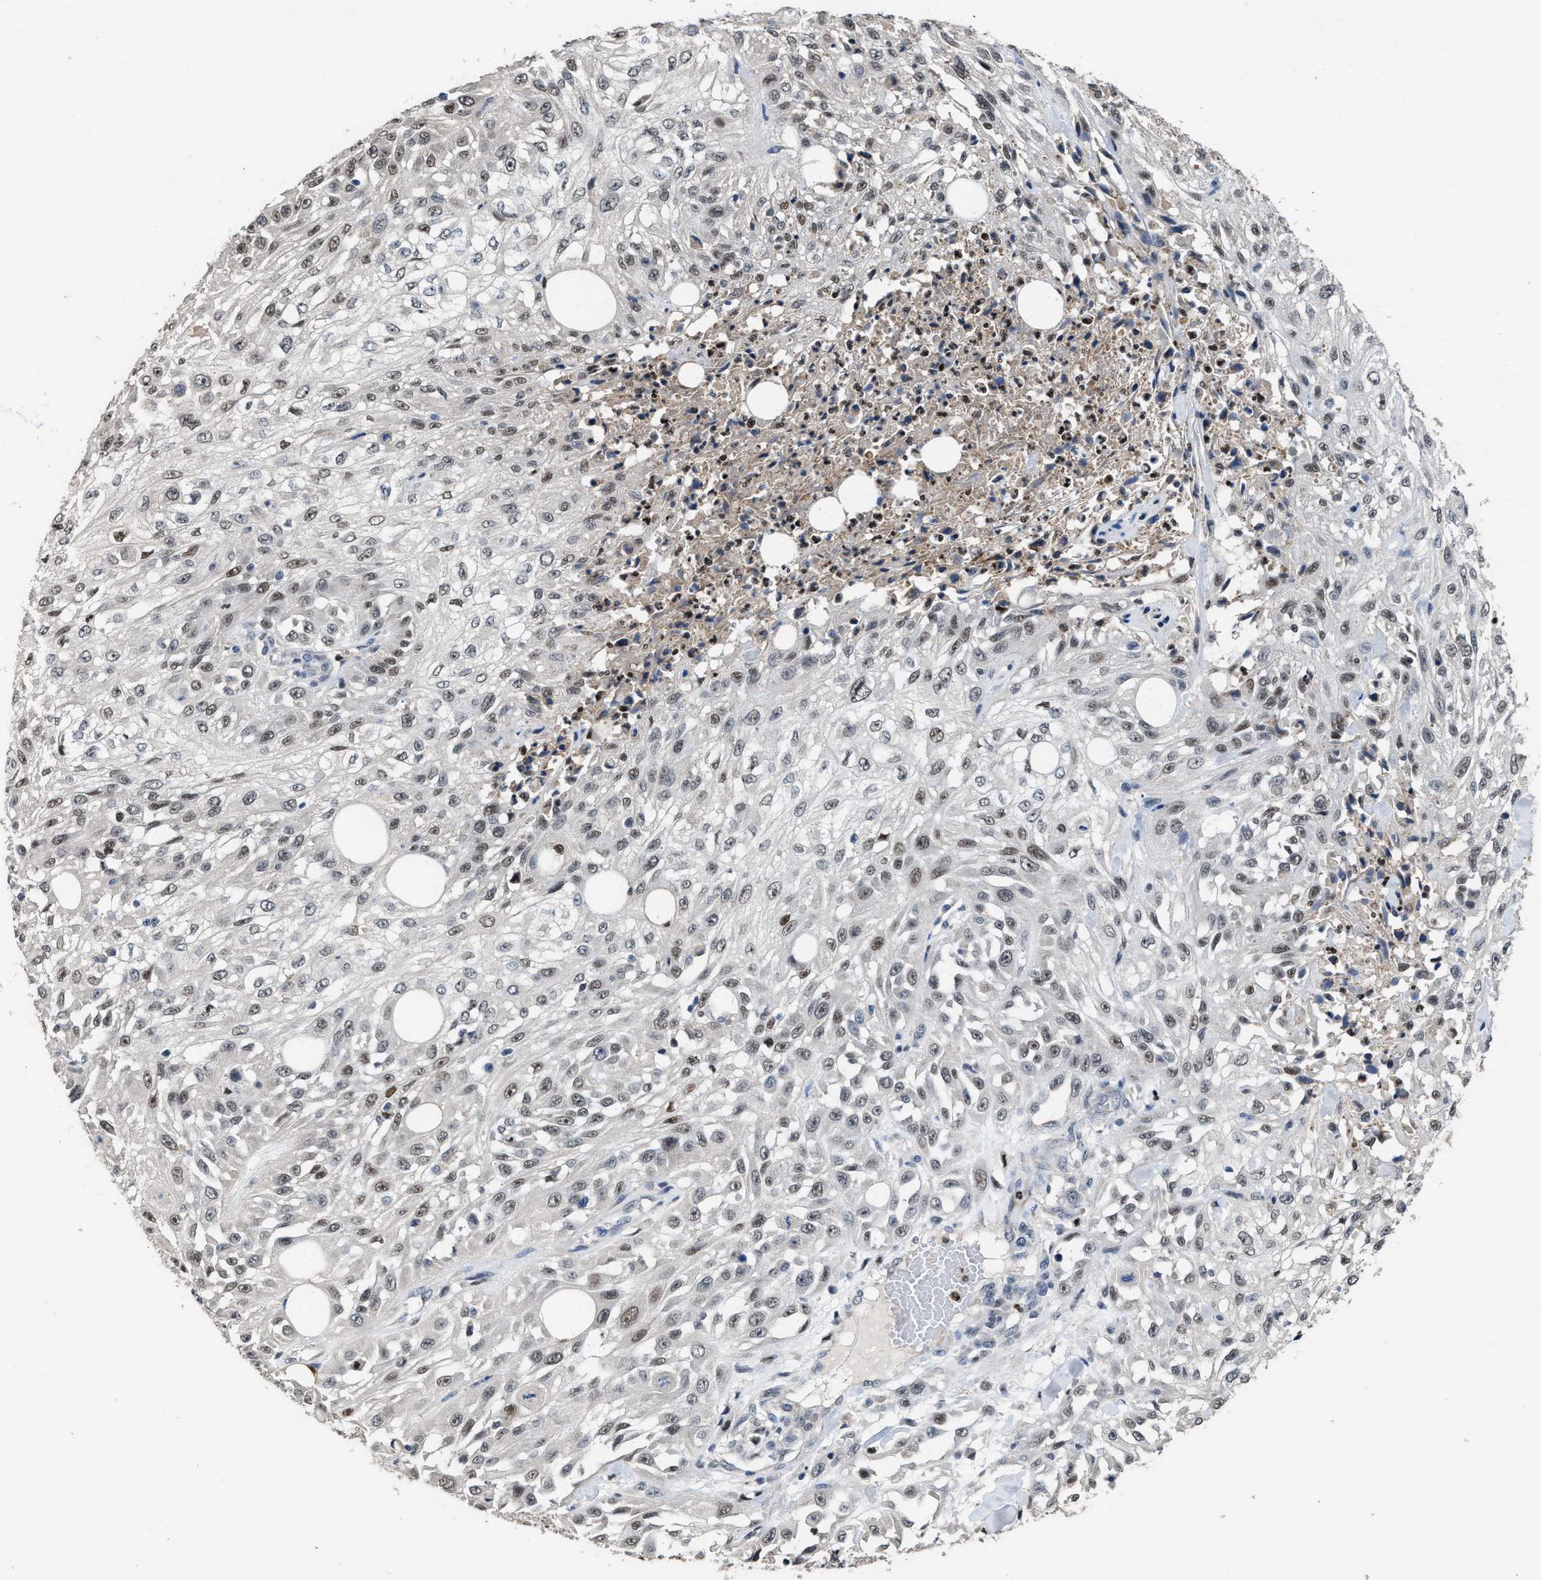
{"staining": {"intensity": "weak", "quantity": ">75%", "location": "nuclear"}, "tissue": "skin cancer", "cell_type": "Tumor cells", "image_type": "cancer", "snomed": [{"axis": "morphology", "description": "Squamous cell carcinoma, NOS"}, {"axis": "morphology", "description": "Squamous cell carcinoma, metastatic, NOS"}, {"axis": "topography", "description": "Skin"}, {"axis": "topography", "description": "Lymph node"}], "caption": "Protein analysis of skin metastatic squamous cell carcinoma tissue demonstrates weak nuclear staining in approximately >75% of tumor cells.", "gene": "ZNF20", "patient": {"sex": "male", "age": 75}}